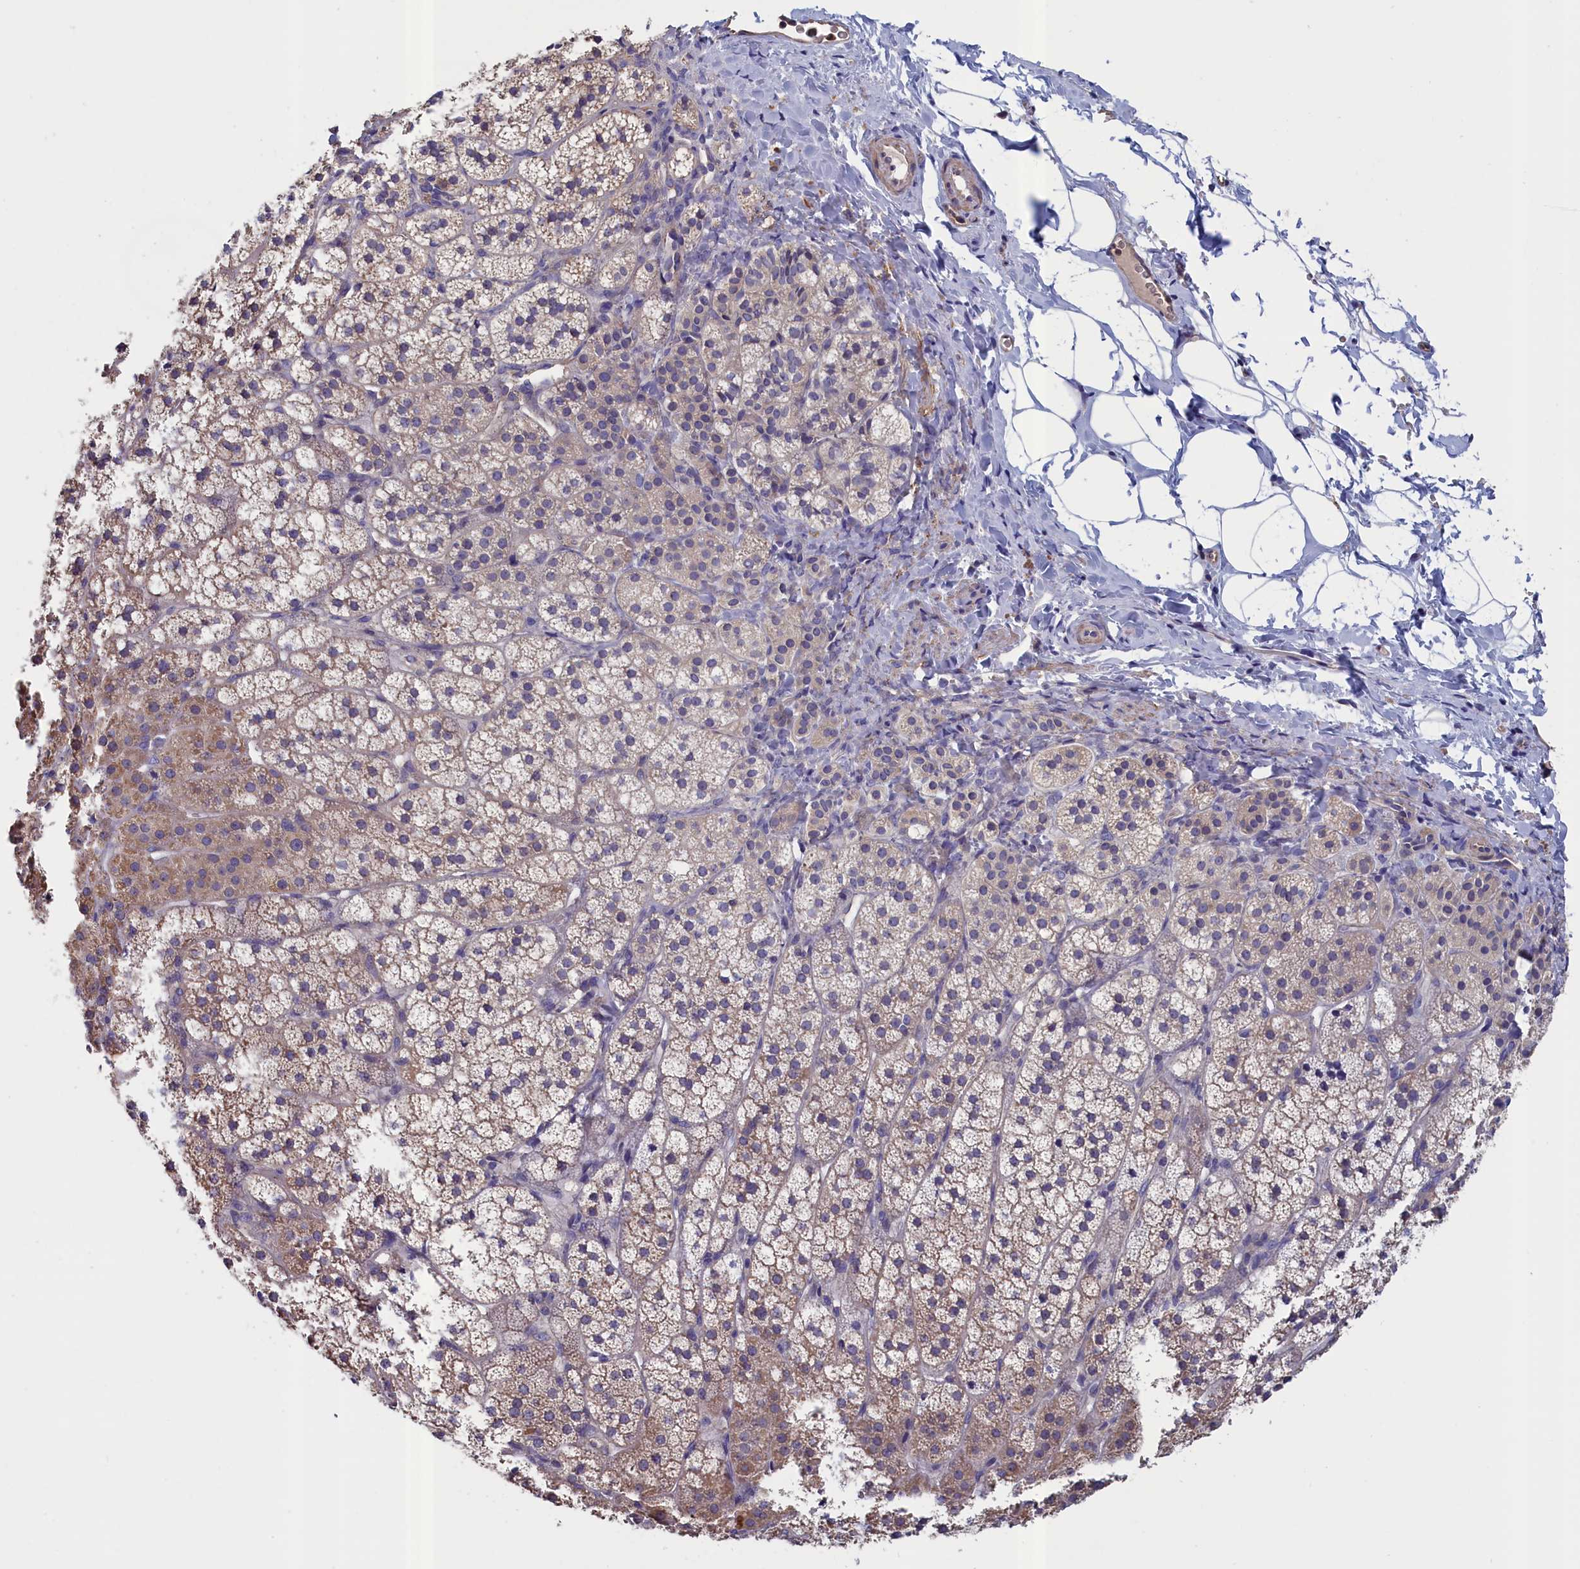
{"staining": {"intensity": "moderate", "quantity": "25%-75%", "location": "cytoplasmic/membranous"}, "tissue": "adrenal gland", "cell_type": "Glandular cells", "image_type": "normal", "snomed": [{"axis": "morphology", "description": "Normal tissue, NOS"}, {"axis": "topography", "description": "Adrenal gland"}], "caption": "Immunohistochemical staining of unremarkable human adrenal gland demonstrates moderate cytoplasmic/membranous protein positivity in approximately 25%-75% of glandular cells.", "gene": "ANKRD2", "patient": {"sex": "female", "age": 44}}